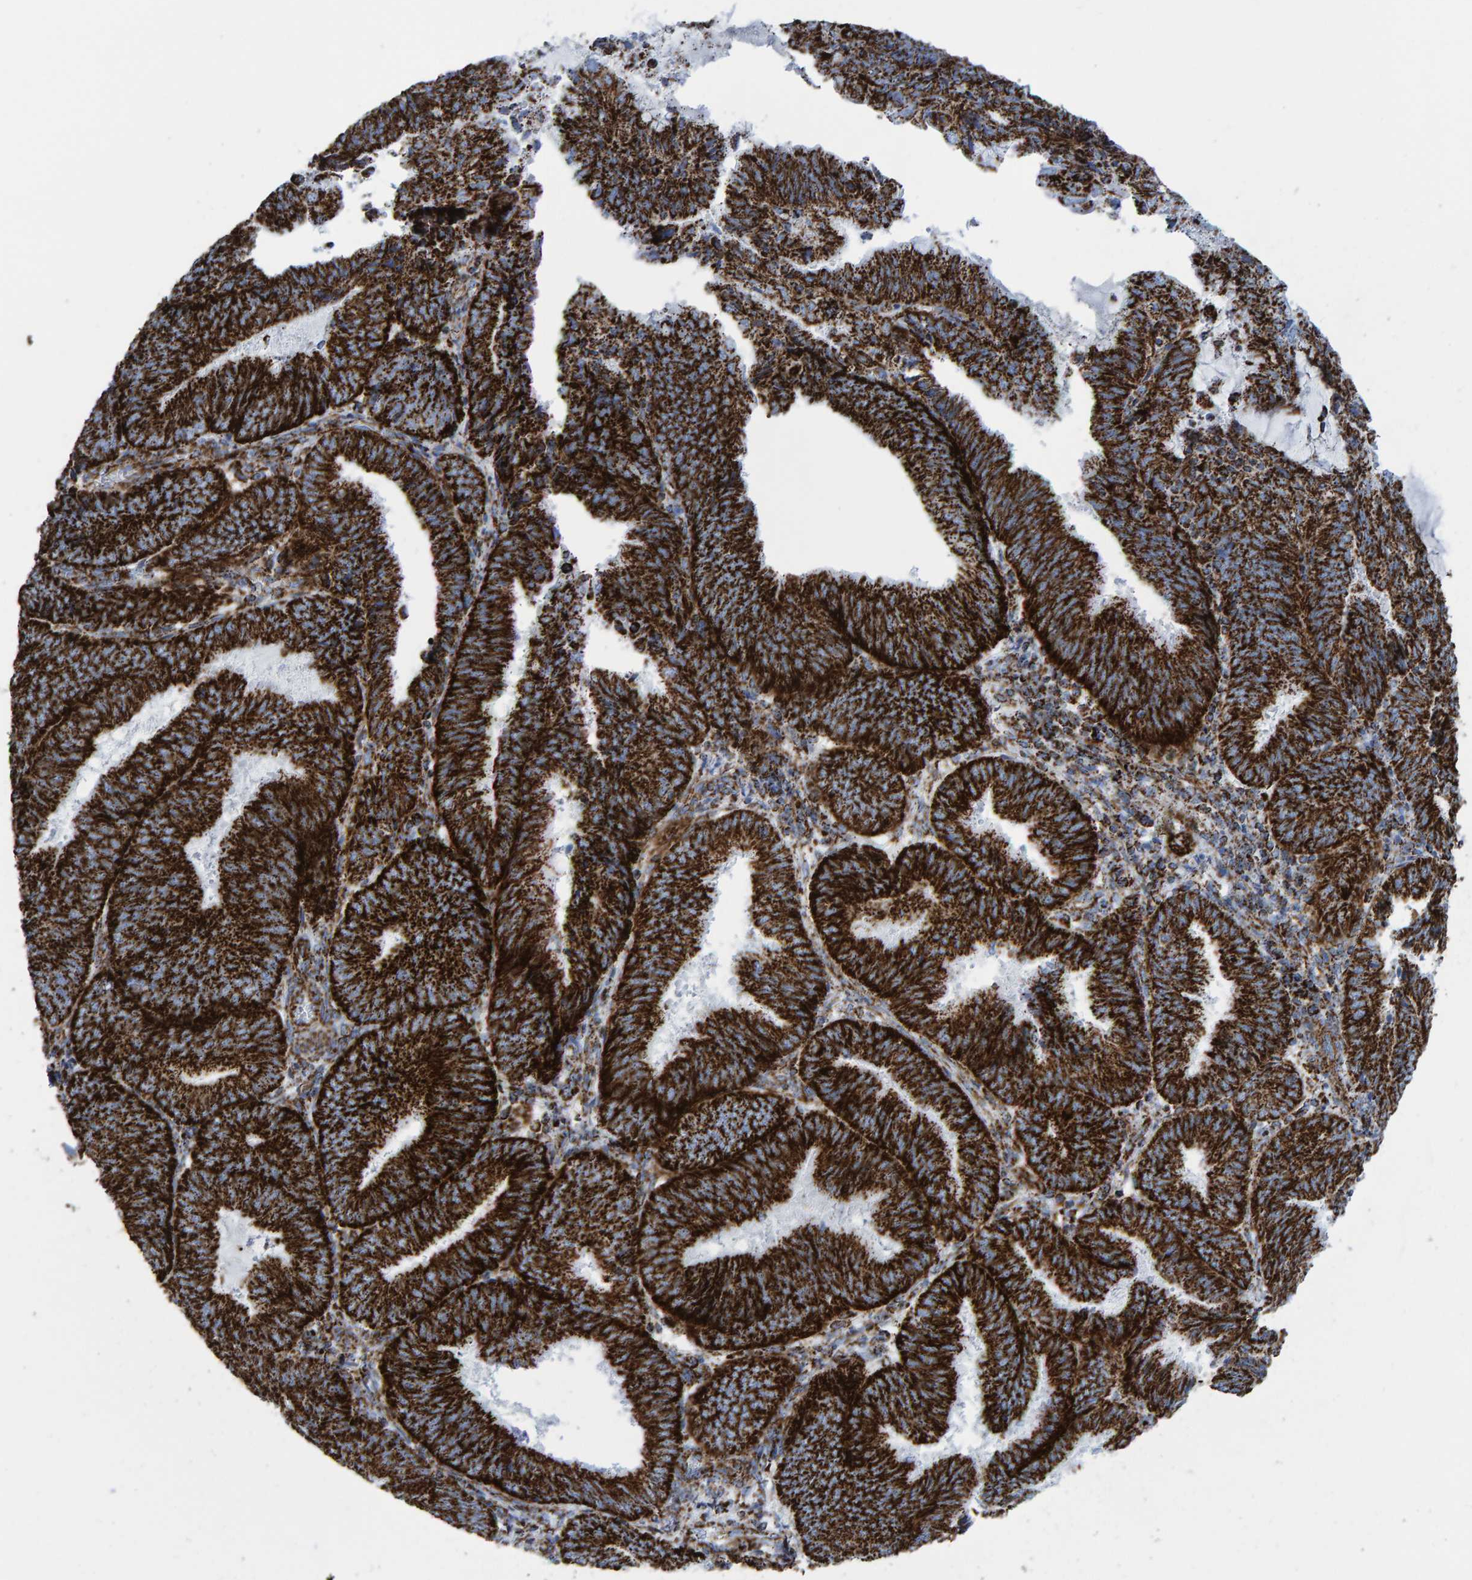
{"staining": {"intensity": "strong", "quantity": ">75%", "location": "cytoplasmic/membranous"}, "tissue": "endometrial cancer", "cell_type": "Tumor cells", "image_type": "cancer", "snomed": [{"axis": "morphology", "description": "Adenocarcinoma, NOS"}, {"axis": "topography", "description": "Endometrium"}], "caption": "A histopathology image showing strong cytoplasmic/membranous expression in approximately >75% of tumor cells in adenocarcinoma (endometrial), as visualized by brown immunohistochemical staining.", "gene": "ENSG00000262660", "patient": {"sex": "female", "age": 81}}